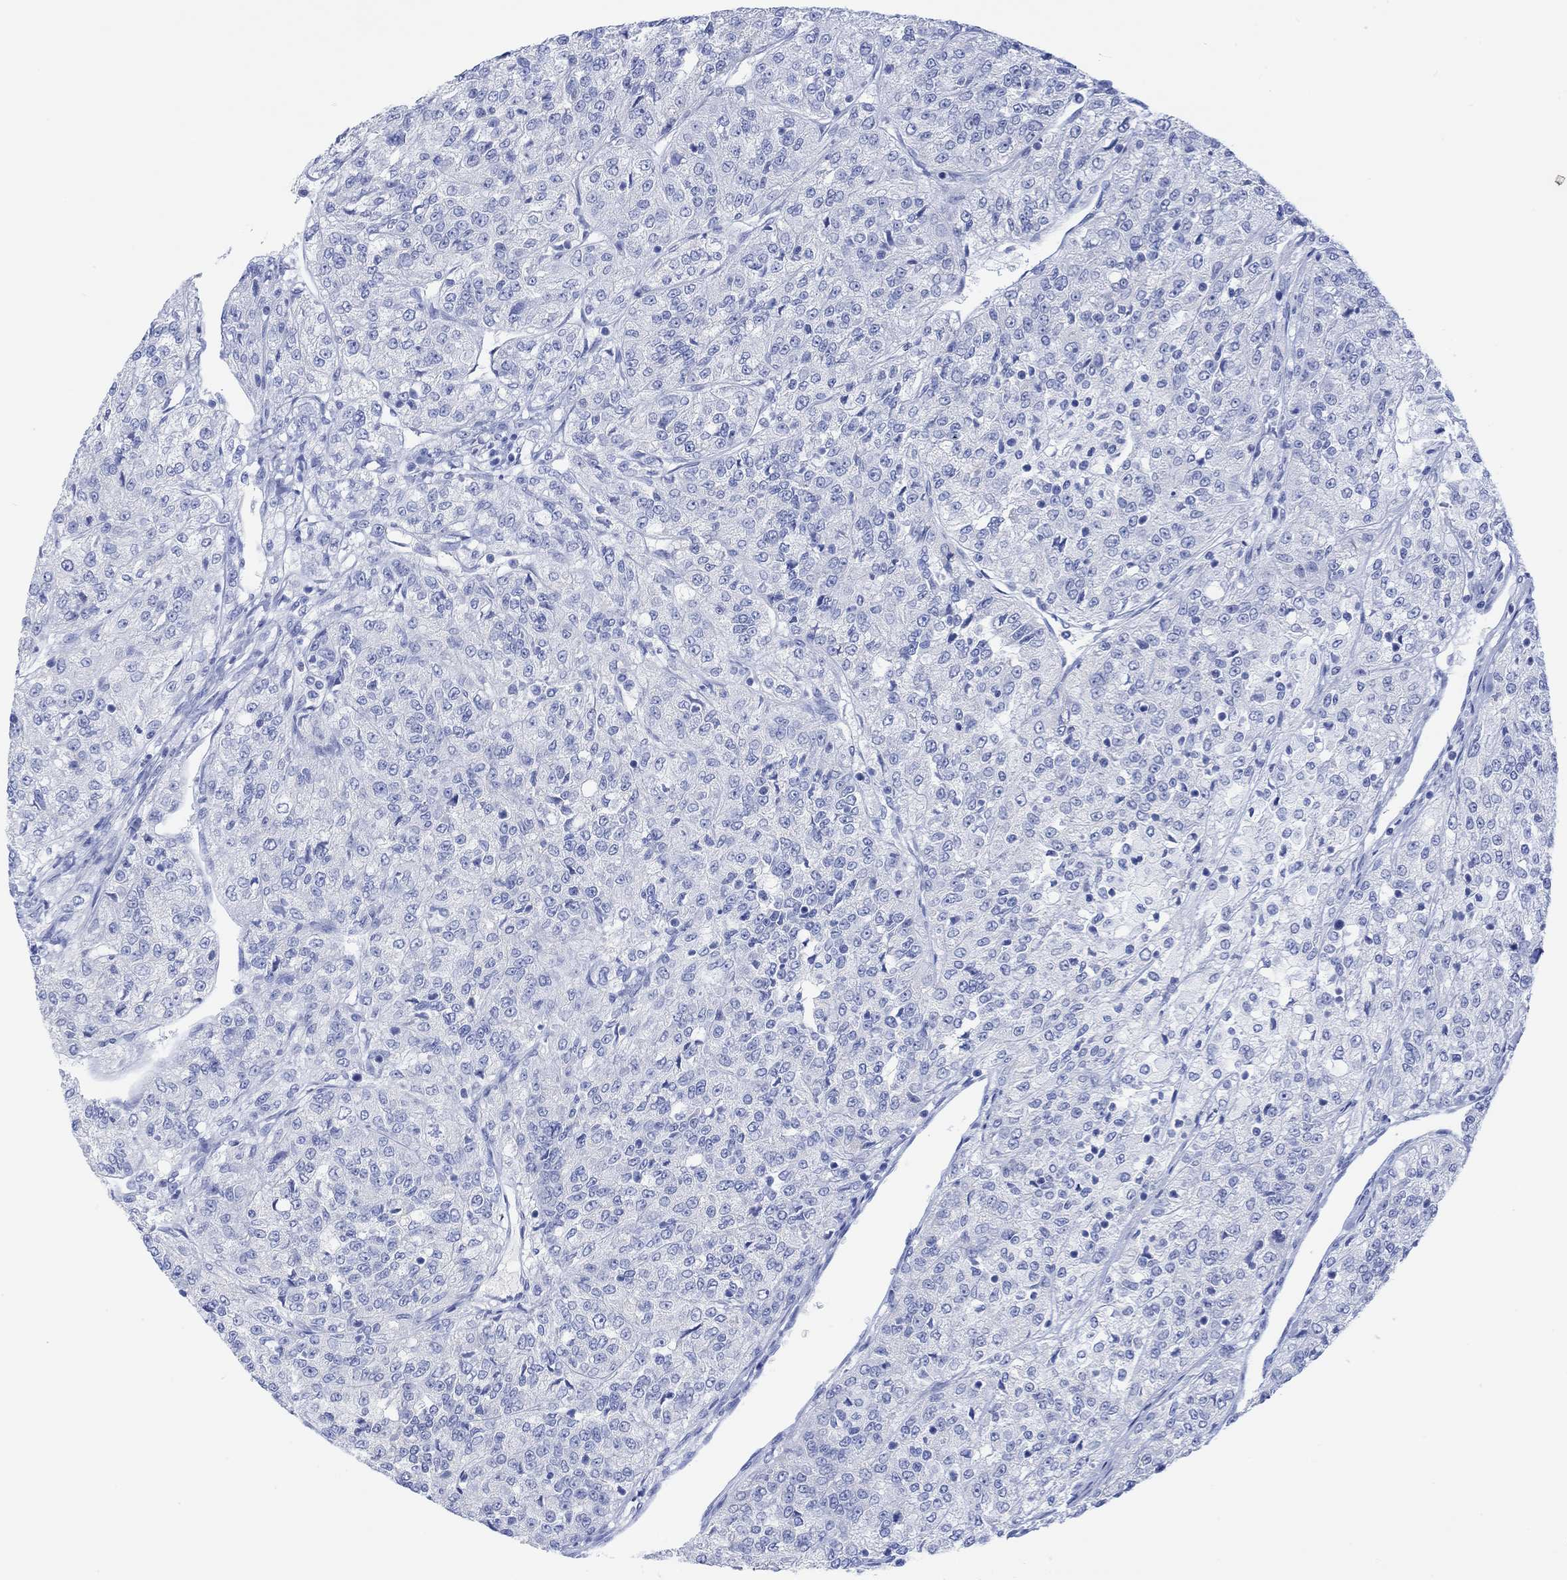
{"staining": {"intensity": "negative", "quantity": "none", "location": "none"}, "tissue": "renal cancer", "cell_type": "Tumor cells", "image_type": "cancer", "snomed": [{"axis": "morphology", "description": "Adenocarcinoma, NOS"}, {"axis": "topography", "description": "Kidney"}], "caption": "A high-resolution micrograph shows immunohistochemistry (IHC) staining of renal adenocarcinoma, which exhibits no significant staining in tumor cells. (Stains: DAB (3,3'-diaminobenzidine) immunohistochemistry with hematoxylin counter stain, Microscopy: brightfield microscopy at high magnification).", "gene": "CALCA", "patient": {"sex": "female", "age": 63}}